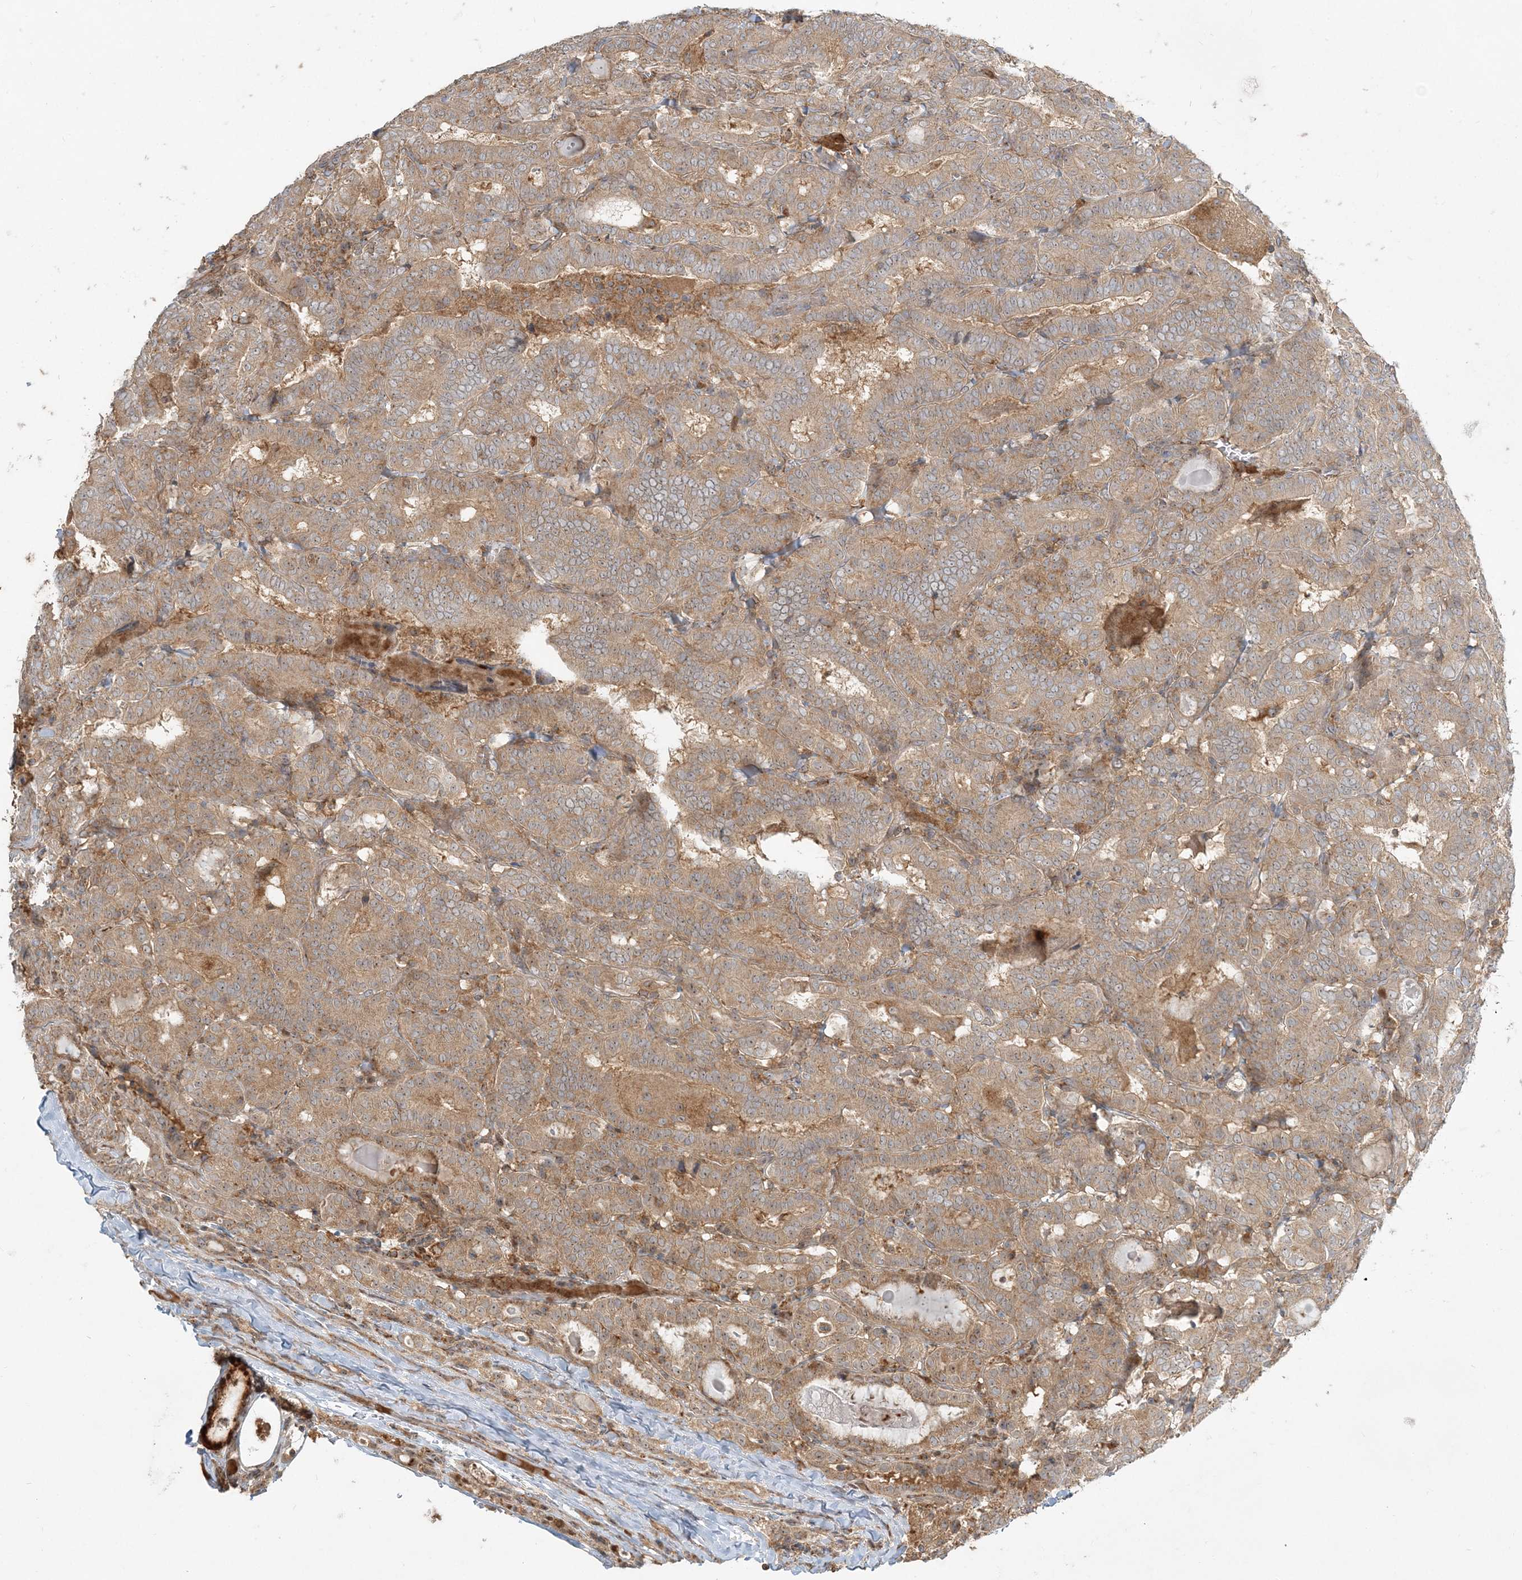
{"staining": {"intensity": "weak", "quantity": ">75%", "location": "cytoplasmic/membranous"}, "tissue": "thyroid cancer", "cell_type": "Tumor cells", "image_type": "cancer", "snomed": [{"axis": "morphology", "description": "Papillary adenocarcinoma, NOS"}, {"axis": "topography", "description": "Thyroid gland"}], "caption": "IHC of human papillary adenocarcinoma (thyroid) exhibits low levels of weak cytoplasmic/membranous positivity in approximately >75% of tumor cells.", "gene": "AP1AR", "patient": {"sex": "female", "age": 72}}